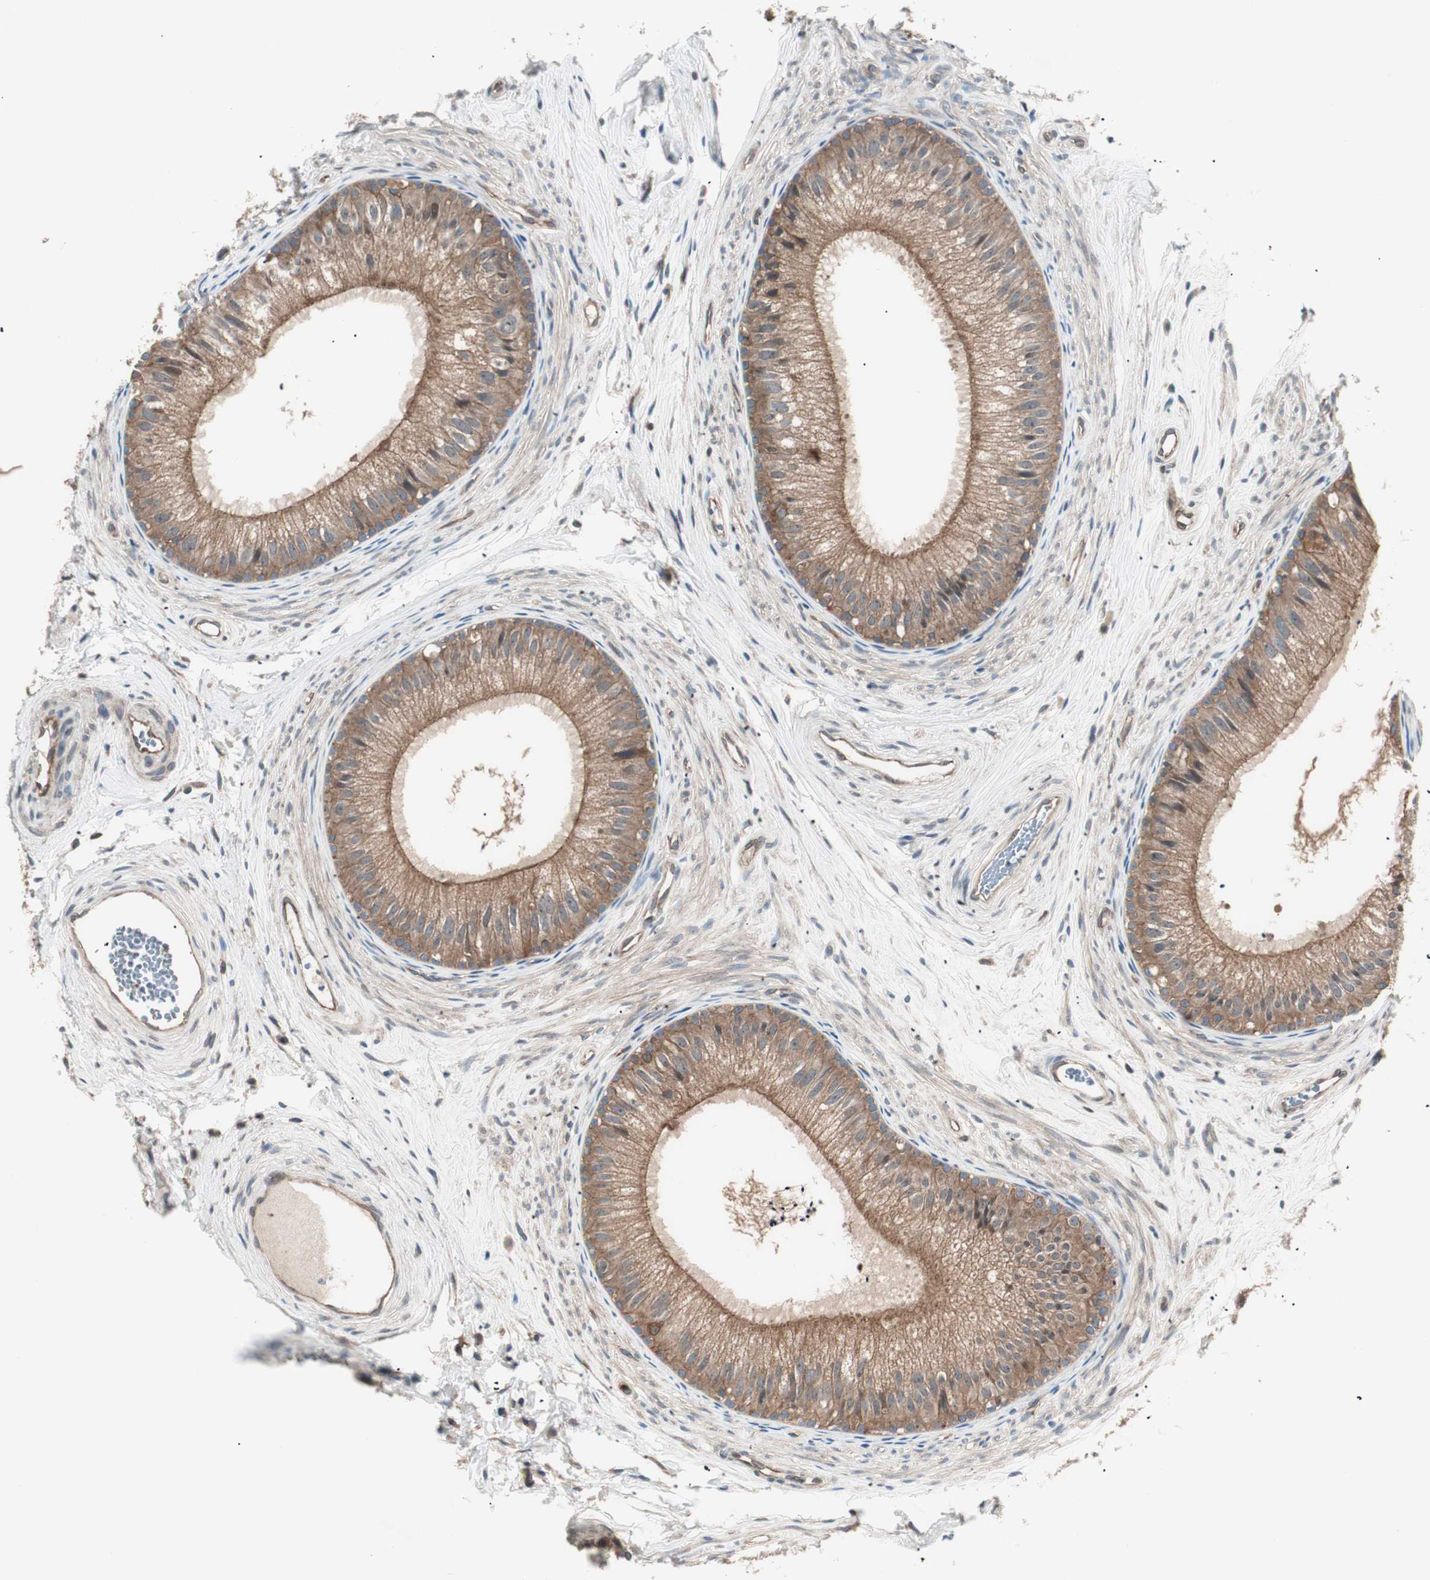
{"staining": {"intensity": "moderate", "quantity": ">75%", "location": "cytoplasmic/membranous"}, "tissue": "epididymis", "cell_type": "Glandular cells", "image_type": "normal", "snomed": [{"axis": "morphology", "description": "Normal tissue, NOS"}, {"axis": "topography", "description": "Epididymis"}], "caption": "Glandular cells exhibit moderate cytoplasmic/membranous expression in about >75% of cells in normal epididymis.", "gene": "TSG101", "patient": {"sex": "male", "age": 56}}